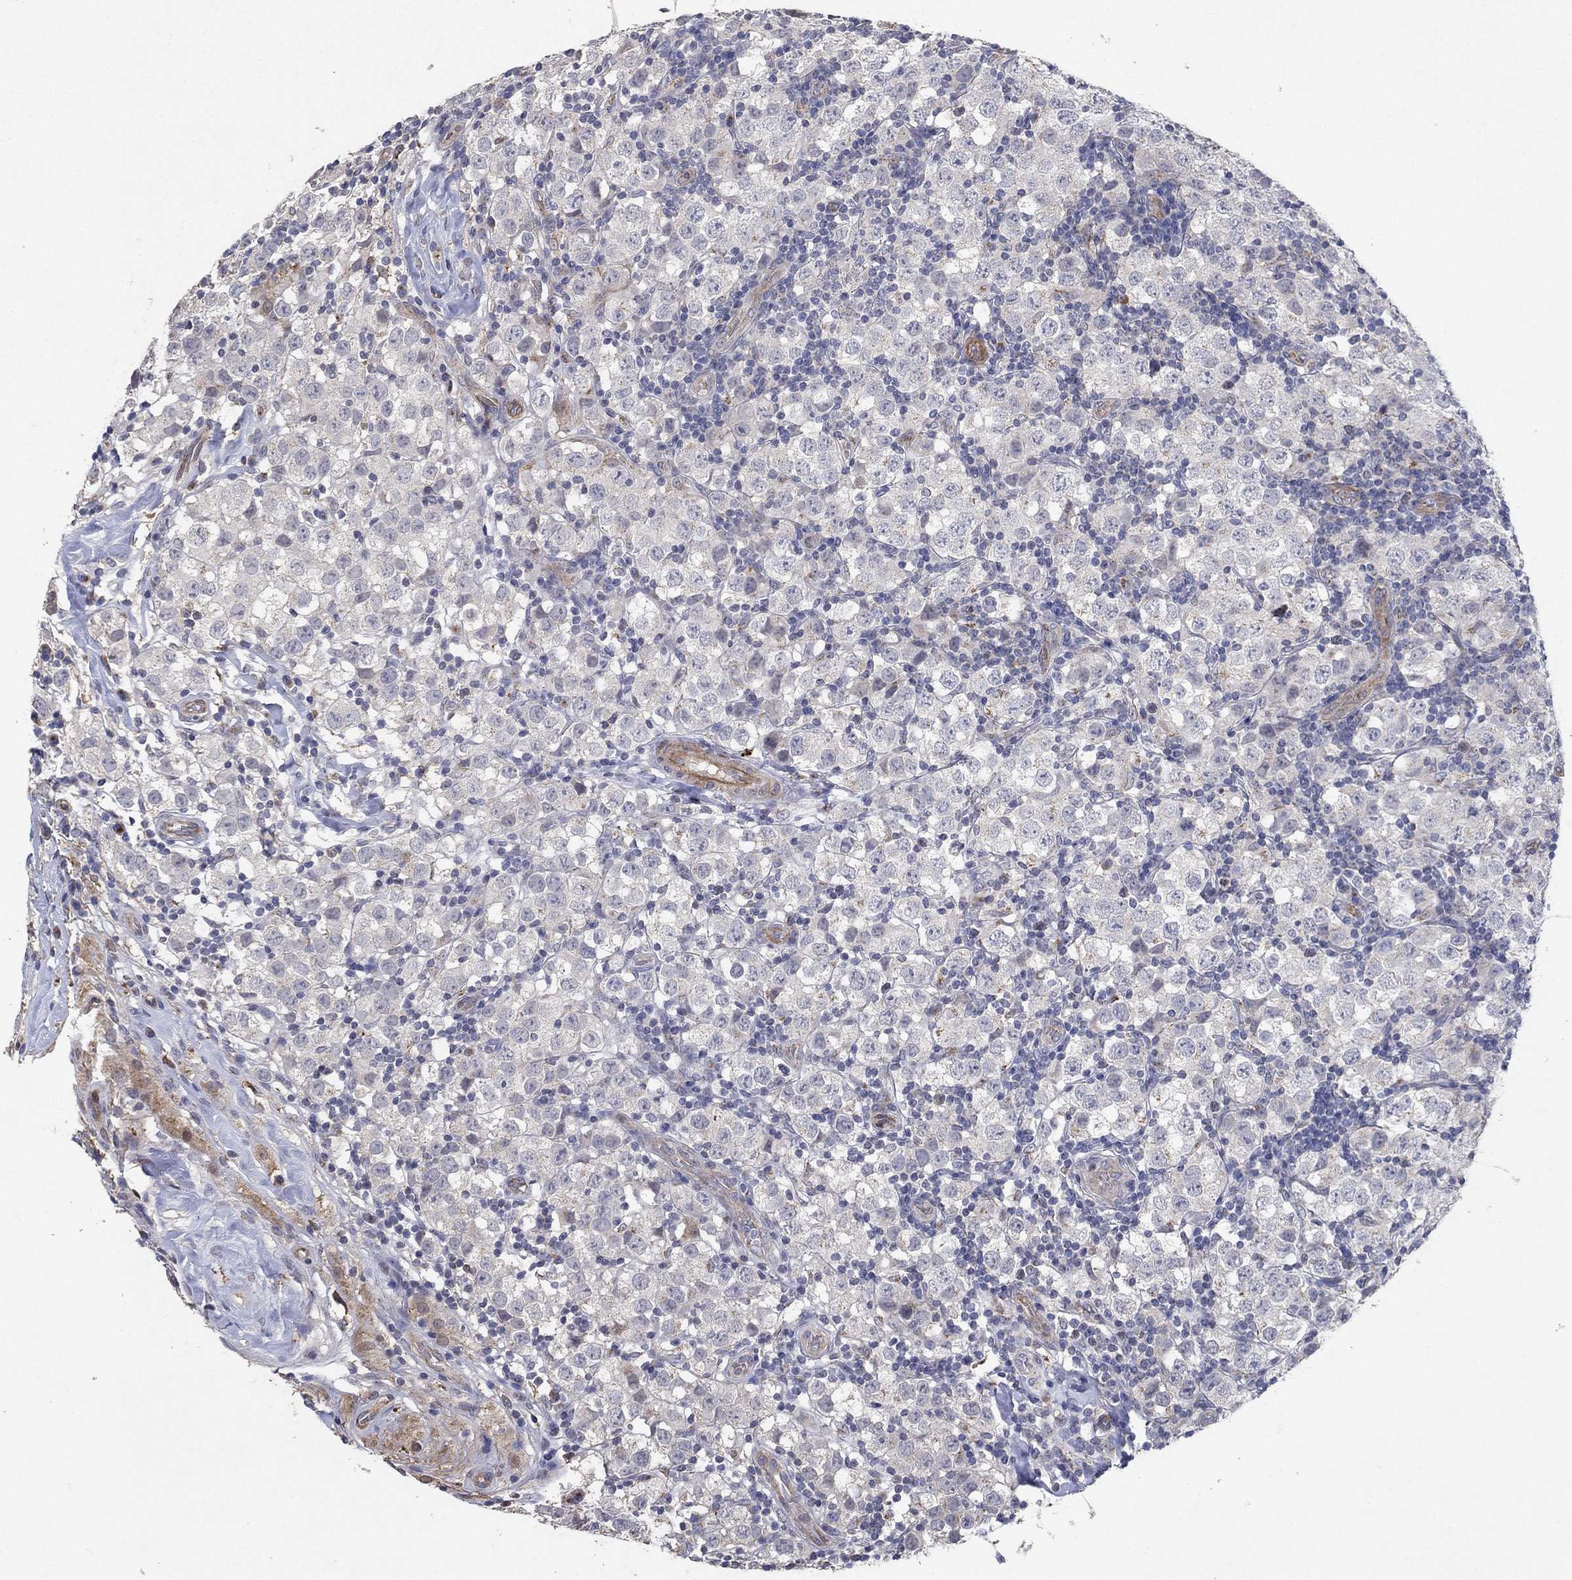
{"staining": {"intensity": "strong", "quantity": "<25%", "location": "cytoplasmic/membranous"}, "tissue": "testis cancer", "cell_type": "Tumor cells", "image_type": "cancer", "snomed": [{"axis": "morphology", "description": "Seminoma, NOS"}, {"axis": "topography", "description": "Testis"}], "caption": "Protein expression analysis of human testis seminoma reveals strong cytoplasmic/membranous positivity in approximately <25% of tumor cells.", "gene": "FRG1", "patient": {"sex": "male", "age": 34}}